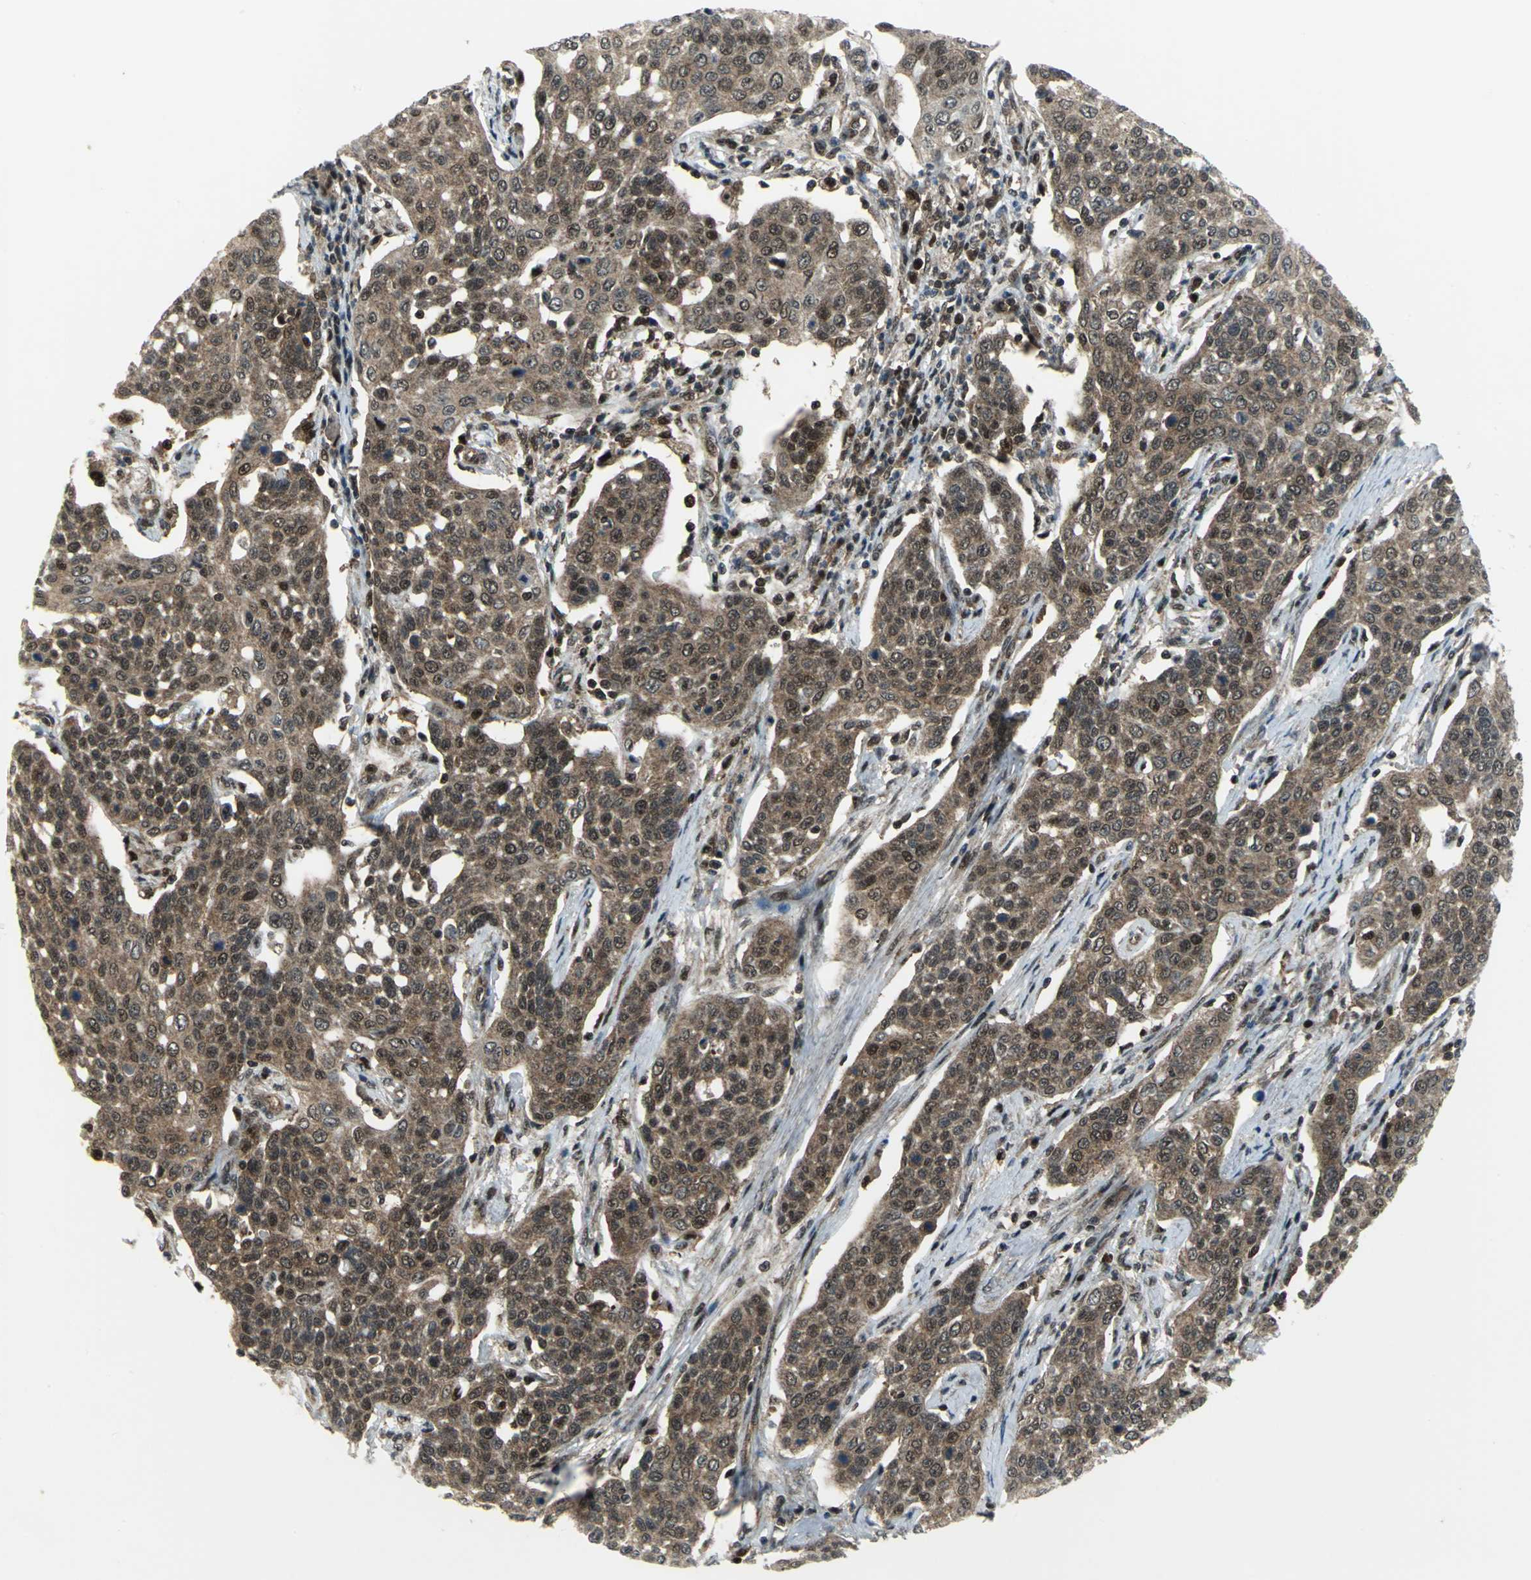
{"staining": {"intensity": "moderate", "quantity": ">75%", "location": "cytoplasmic/membranous,nuclear"}, "tissue": "cervical cancer", "cell_type": "Tumor cells", "image_type": "cancer", "snomed": [{"axis": "morphology", "description": "Squamous cell carcinoma, NOS"}, {"axis": "topography", "description": "Cervix"}], "caption": "High-power microscopy captured an IHC micrograph of cervical cancer (squamous cell carcinoma), revealing moderate cytoplasmic/membranous and nuclear expression in approximately >75% of tumor cells.", "gene": "PSMA4", "patient": {"sex": "female", "age": 34}}